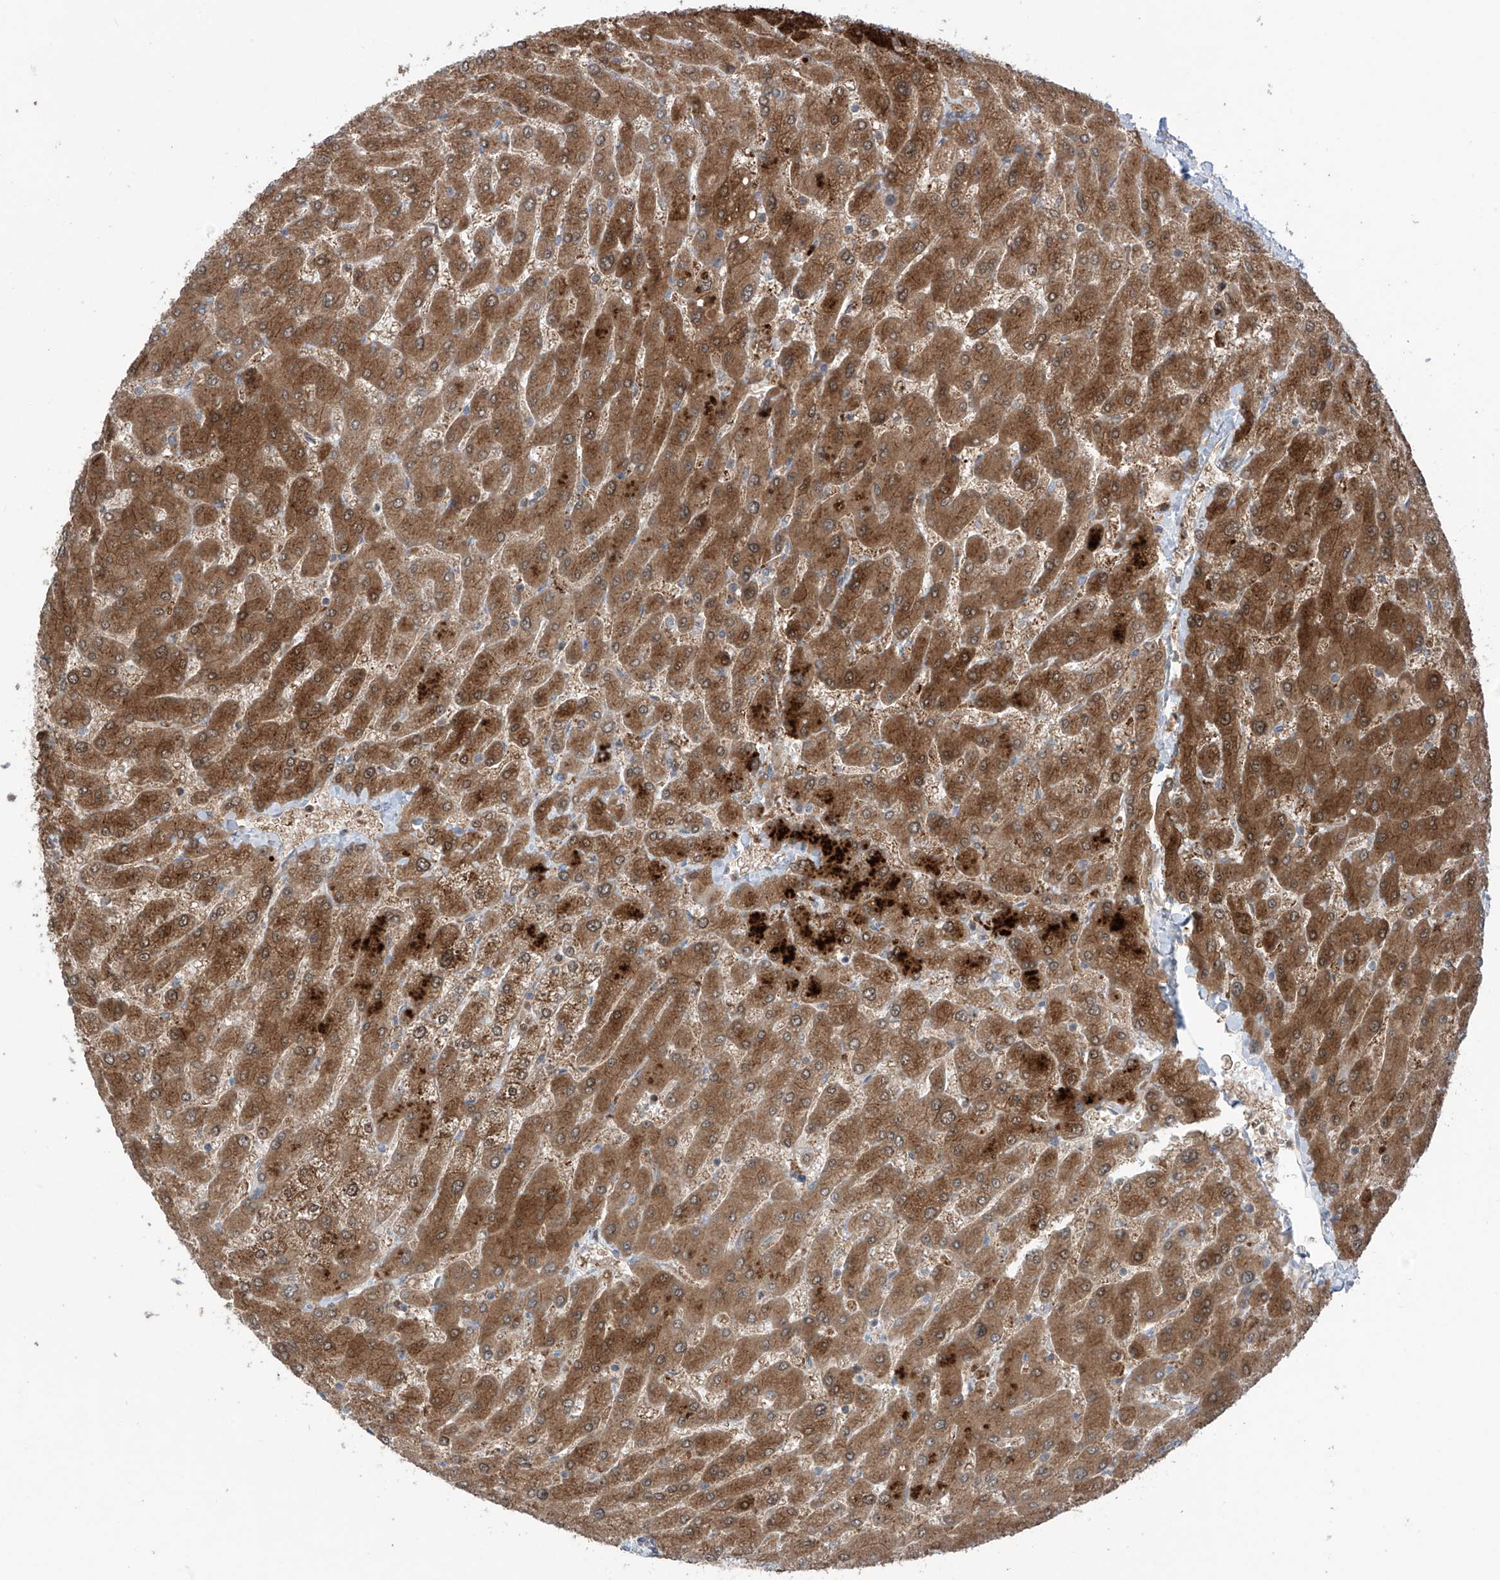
{"staining": {"intensity": "weak", "quantity": "25%-75%", "location": "cytoplasmic/membranous"}, "tissue": "liver", "cell_type": "Cholangiocytes", "image_type": "normal", "snomed": [{"axis": "morphology", "description": "Normal tissue, NOS"}, {"axis": "topography", "description": "Liver"}], "caption": "Protein expression by immunohistochemistry displays weak cytoplasmic/membranous positivity in approximately 25%-75% of cholangiocytes in benign liver.", "gene": "SAMD3", "patient": {"sex": "male", "age": 55}}